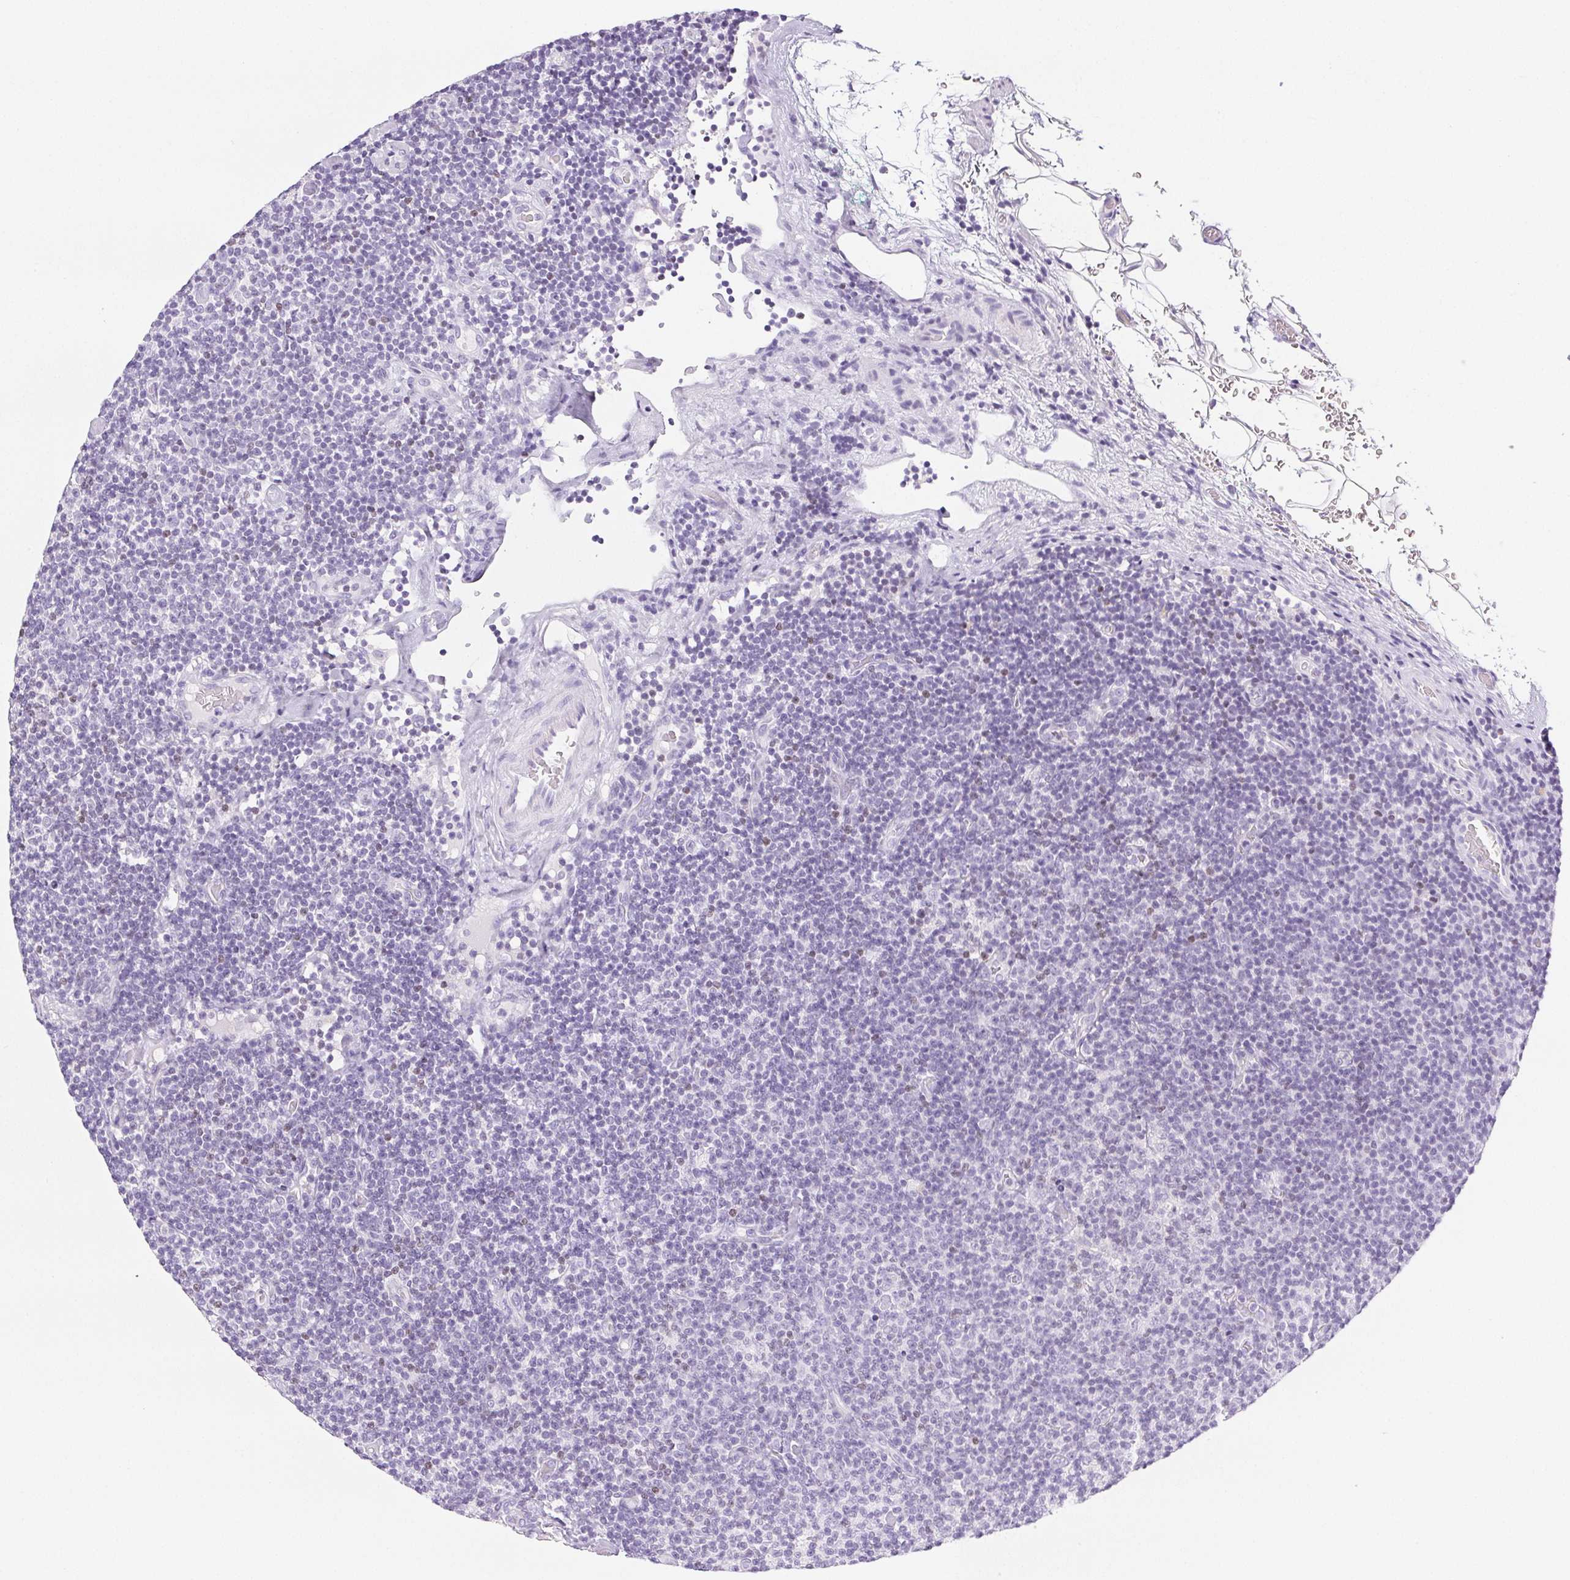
{"staining": {"intensity": "negative", "quantity": "none", "location": "none"}, "tissue": "lymphoma", "cell_type": "Tumor cells", "image_type": "cancer", "snomed": [{"axis": "morphology", "description": "Malignant lymphoma, non-Hodgkin's type, Low grade"}, {"axis": "topography", "description": "Lymph node"}], "caption": "Micrograph shows no significant protein staining in tumor cells of low-grade malignant lymphoma, non-Hodgkin's type.", "gene": "BEND2", "patient": {"sex": "male", "age": 81}}